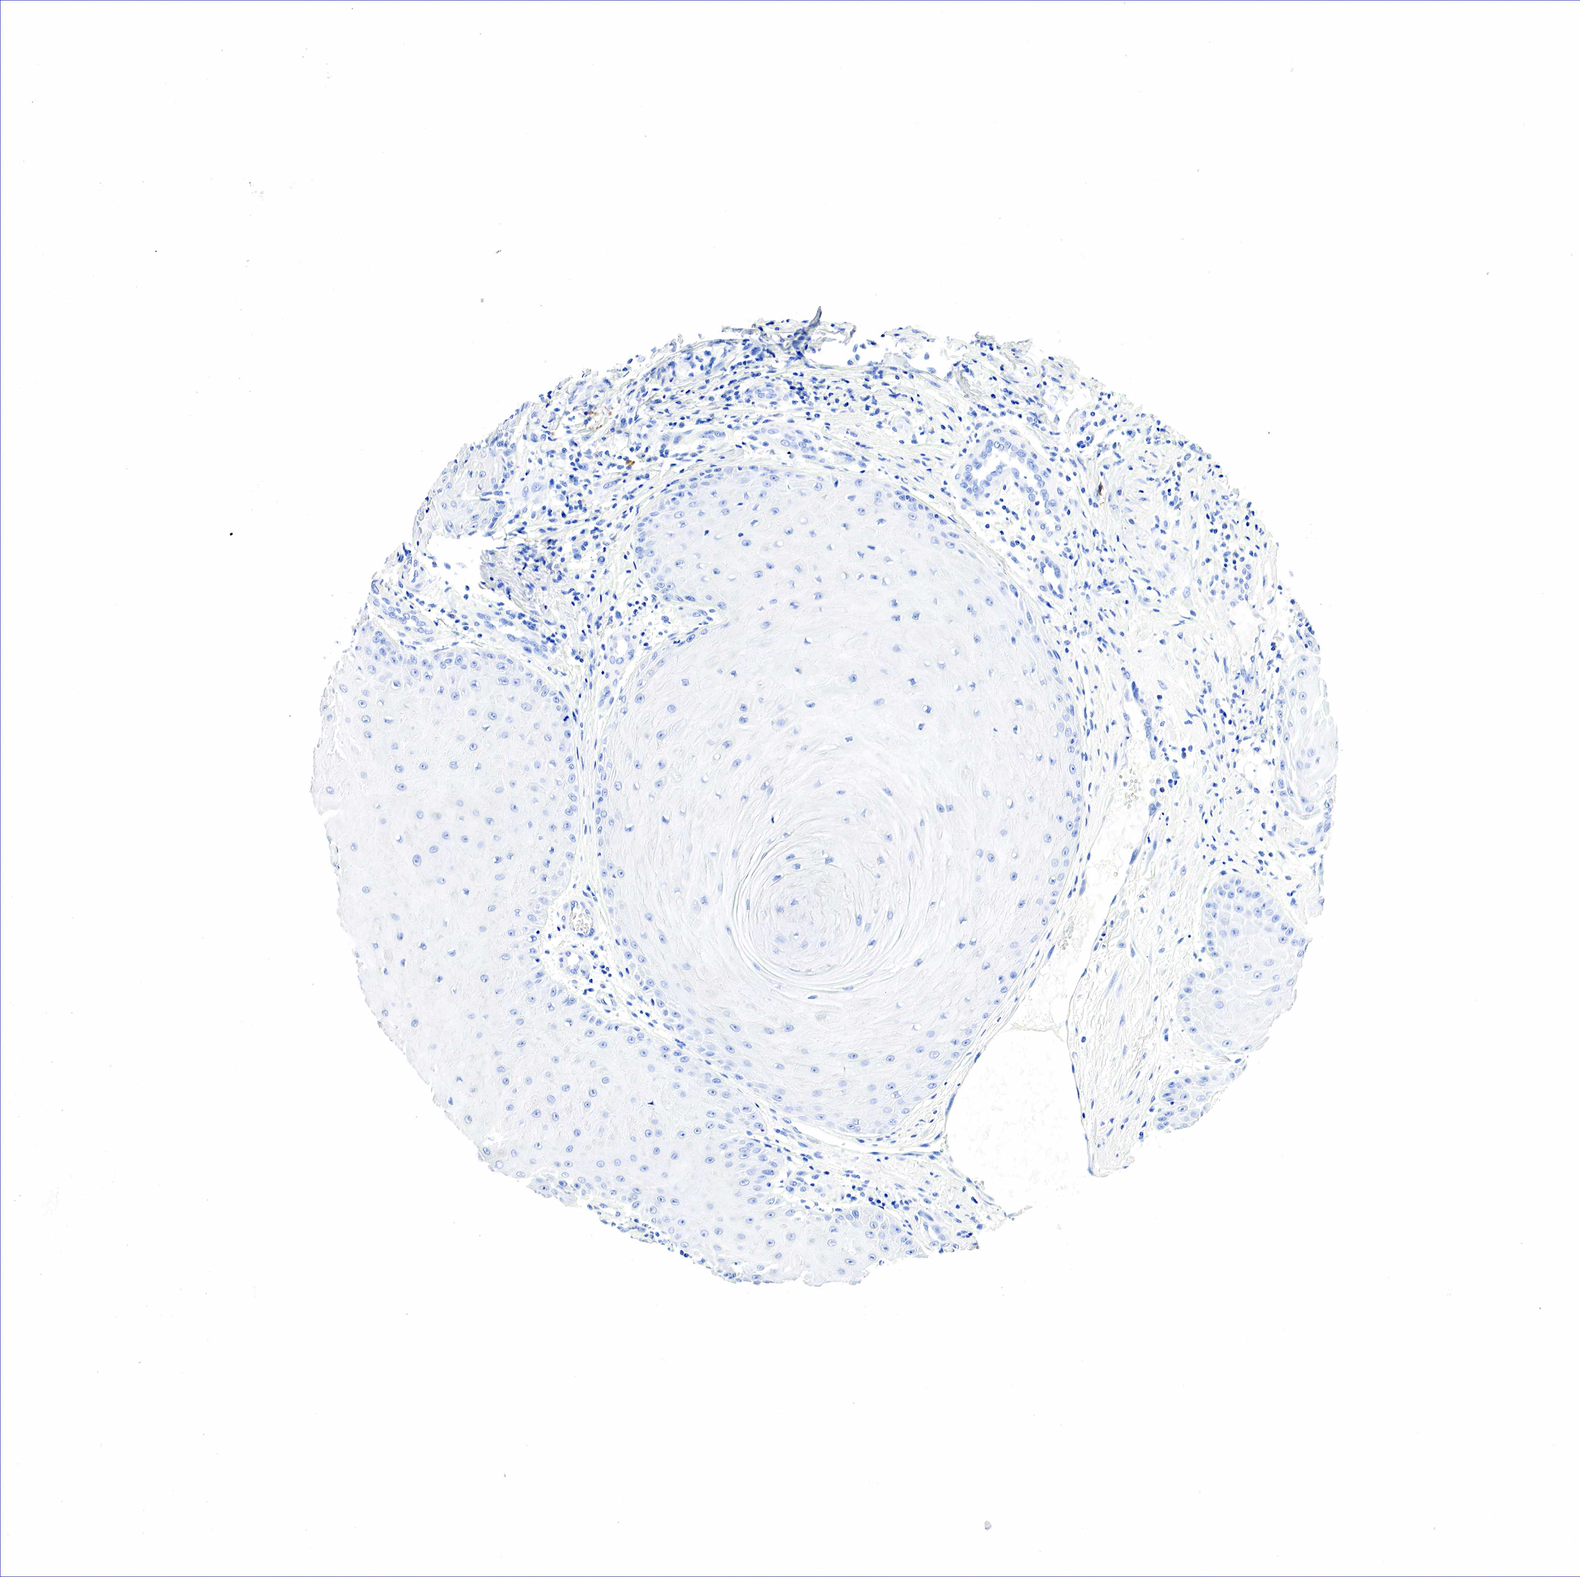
{"staining": {"intensity": "negative", "quantity": "none", "location": "none"}, "tissue": "skin cancer", "cell_type": "Tumor cells", "image_type": "cancer", "snomed": [{"axis": "morphology", "description": "Squamous cell carcinoma, NOS"}, {"axis": "topography", "description": "Skin"}], "caption": "DAB (3,3'-diaminobenzidine) immunohistochemical staining of human skin cancer (squamous cell carcinoma) exhibits no significant staining in tumor cells.", "gene": "NKX2-1", "patient": {"sex": "male", "age": 57}}